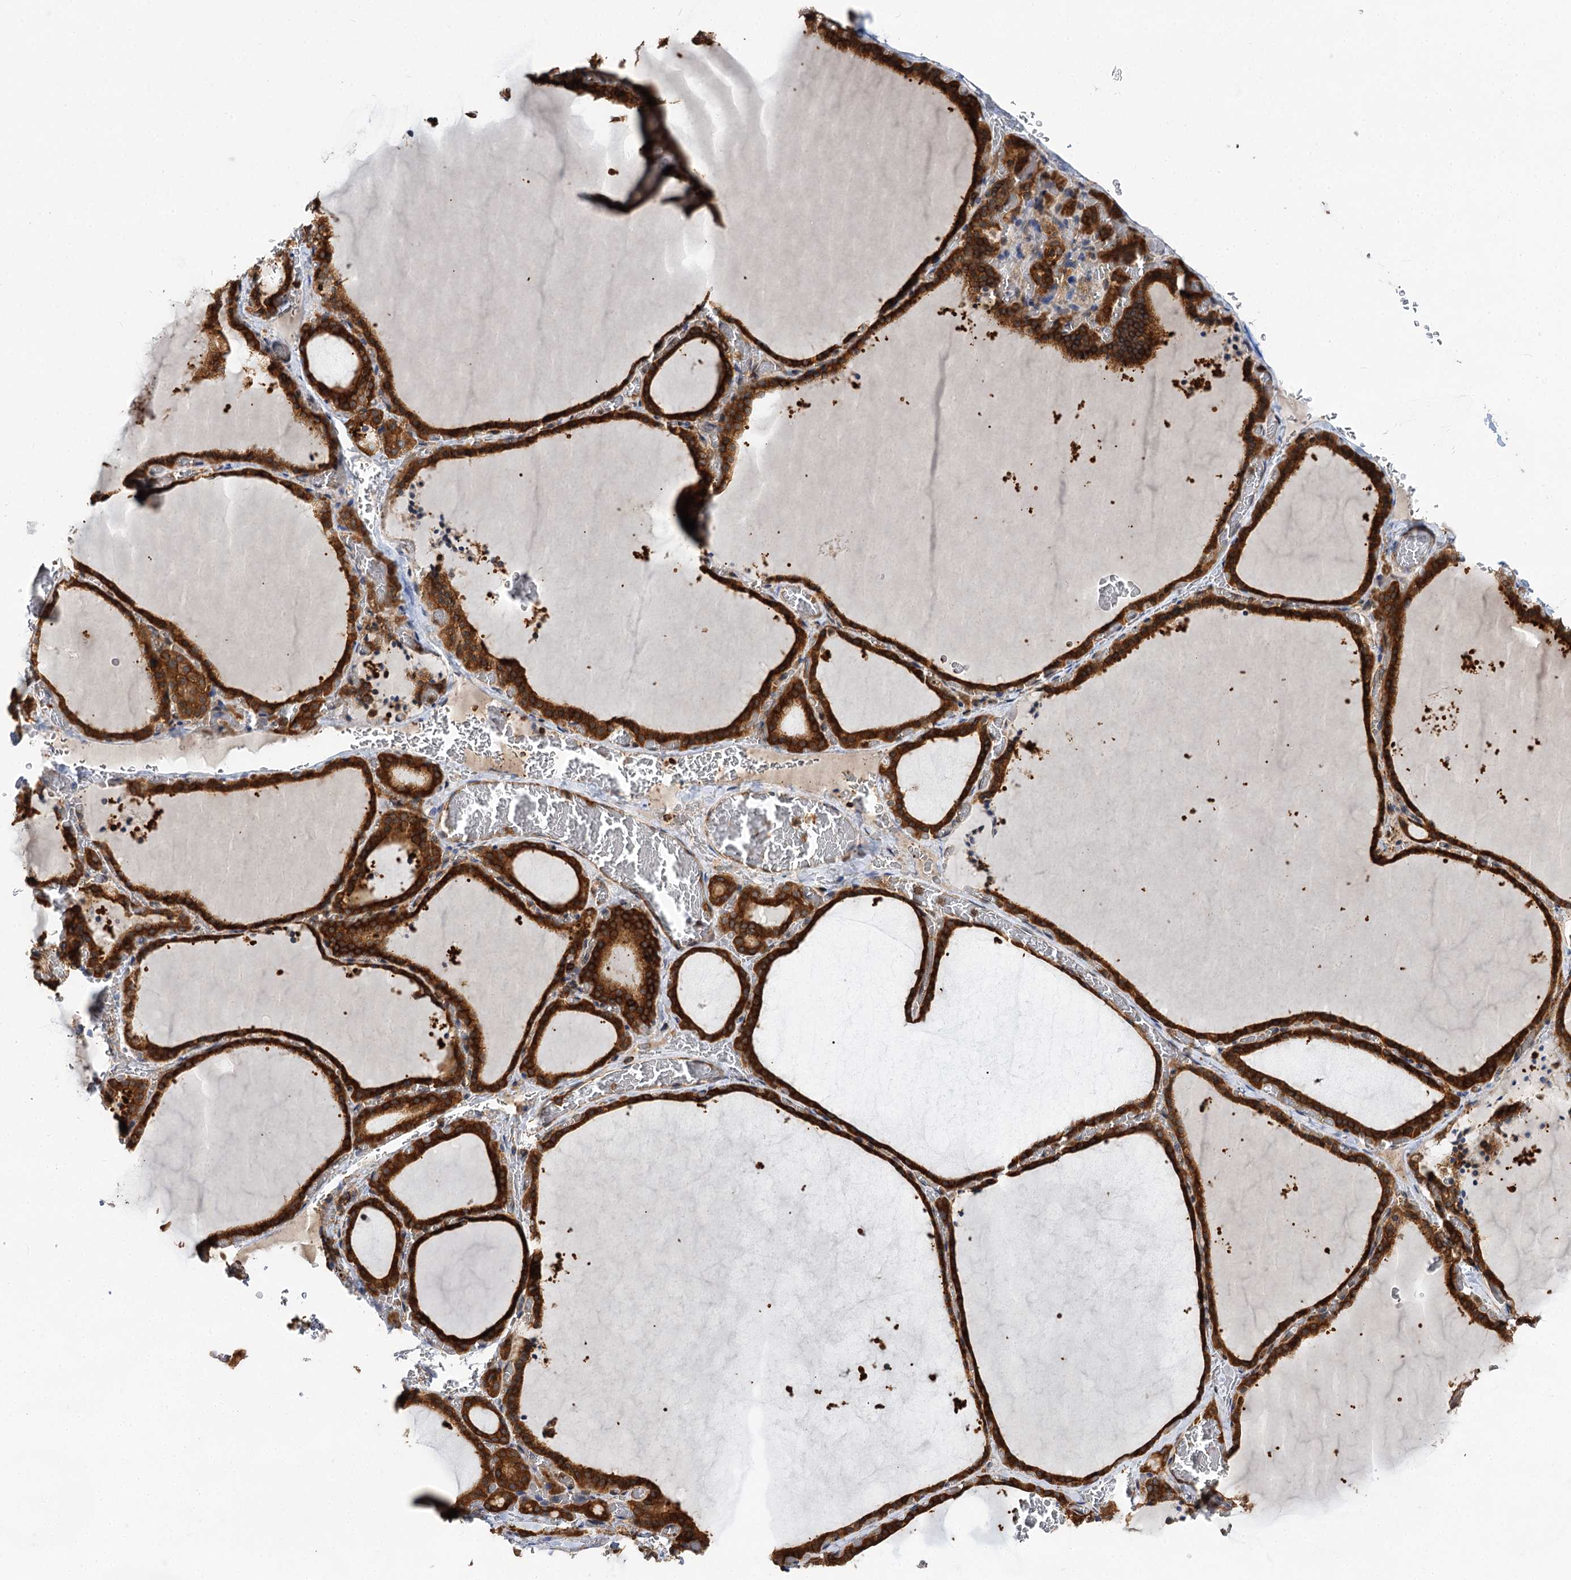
{"staining": {"intensity": "strong", "quantity": ">75%", "location": "cytoplasmic/membranous"}, "tissue": "thyroid gland", "cell_type": "Glandular cells", "image_type": "normal", "snomed": [{"axis": "morphology", "description": "Normal tissue, NOS"}, {"axis": "topography", "description": "Thyroid gland"}], "caption": "Strong cytoplasmic/membranous protein staining is appreciated in about >75% of glandular cells in thyroid gland. The staining was performed using DAB, with brown indicating positive protein expression. Nuclei are stained blue with hematoxylin.", "gene": "PACS1", "patient": {"sex": "female", "age": 39}}